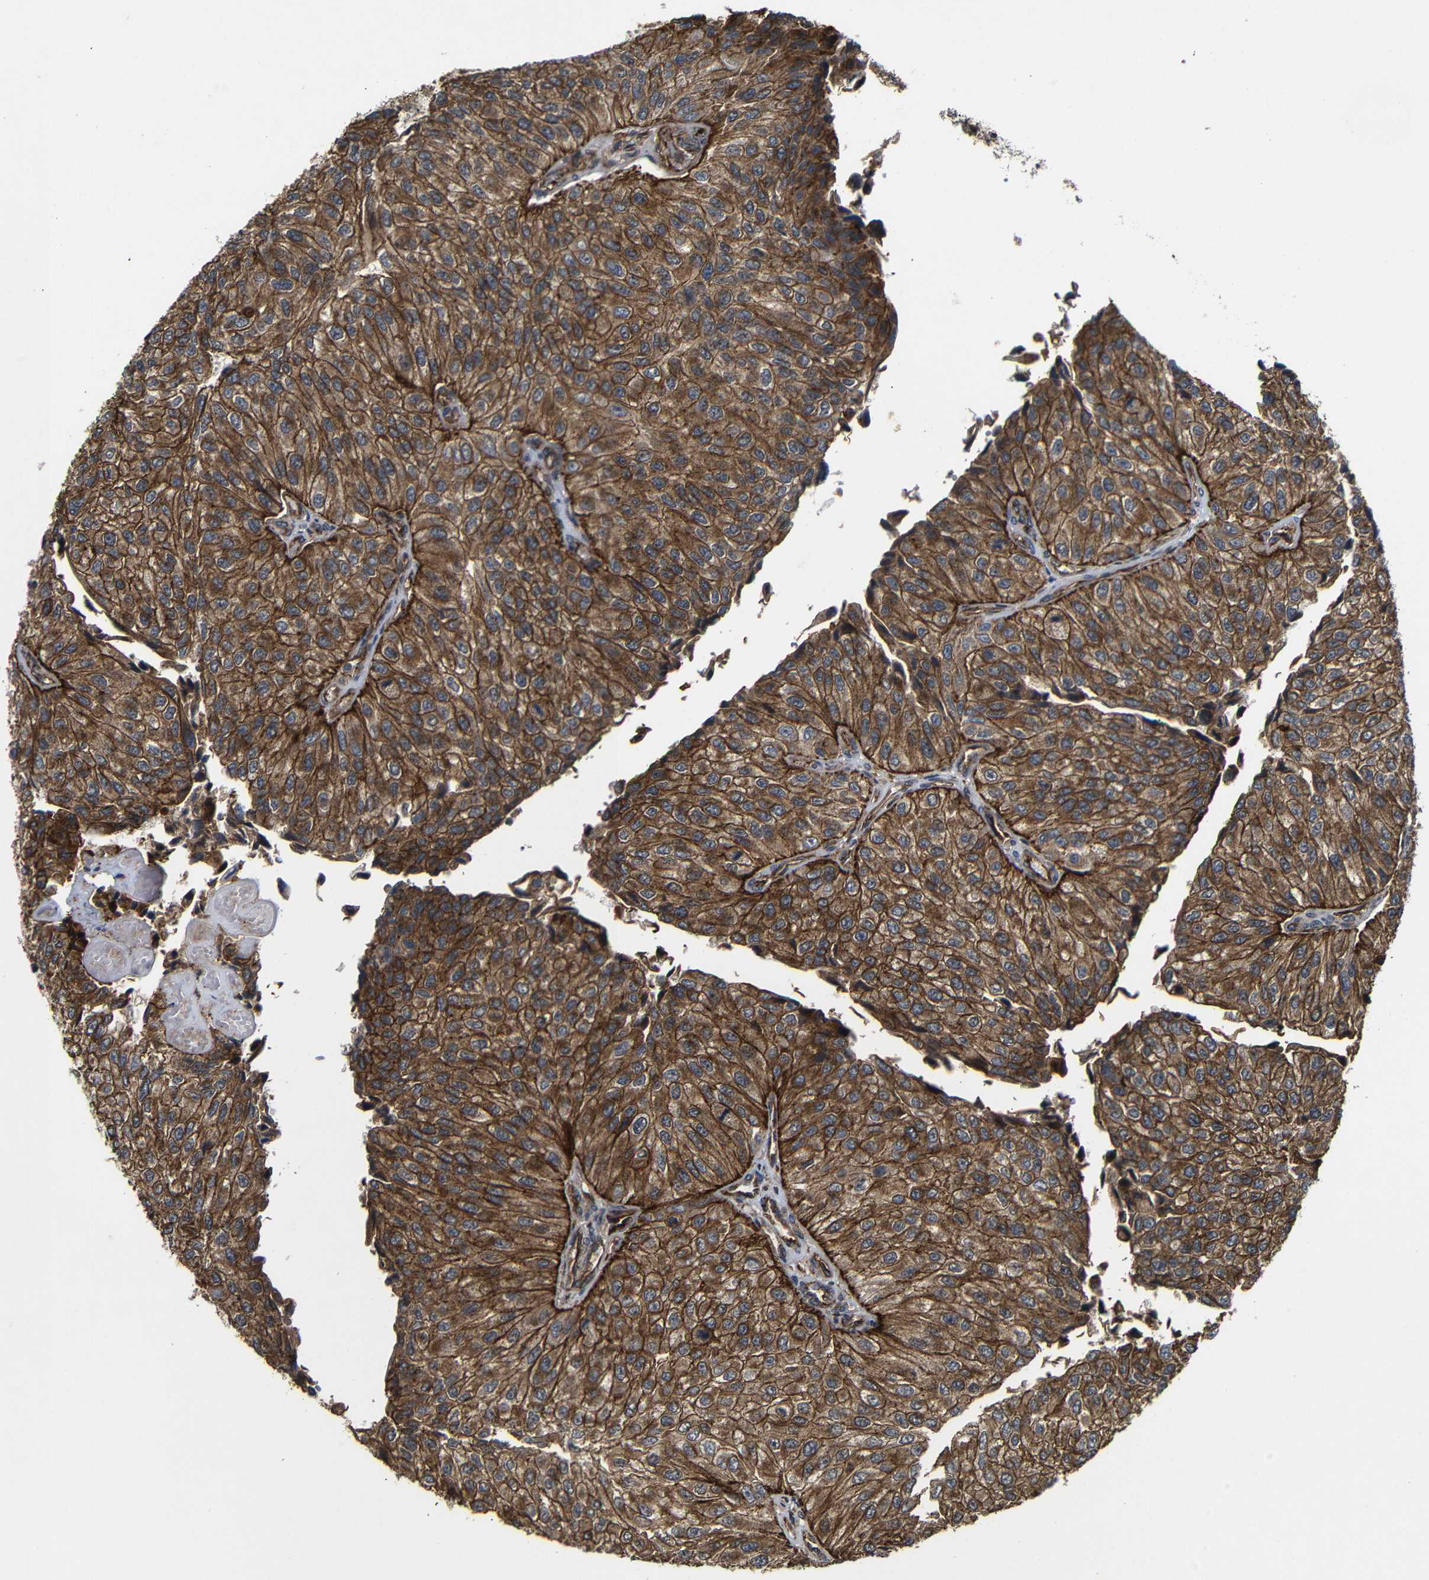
{"staining": {"intensity": "moderate", "quantity": ">75%", "location": "cytoplasmic/membranous"}, "tissue": "urothelial cancer", "cell_type": "Tumor cells", "image_type": "cancer", "snomed": [{"axis": "morphology", "description": "Urothelial carcinoma, High grade"}, {"axis": "topography", "description": "Kidney"}, {"axis": "topography", "description": "Urinary bladder"}], "caption": "Brown immunohistochemical staining in human urothelial cancer demonstrates moderate cytoplasmic/membranous positivity in approximately >75% of tumor cells. The staining is performed using DAB (3,3'-diaminobenzidine) brown chromogen to label protein expression. The nuclei are counter-stained blue using hematoxylin.", "gene": "NANOS1", "patient": {"sex": "male", "age": 77}}